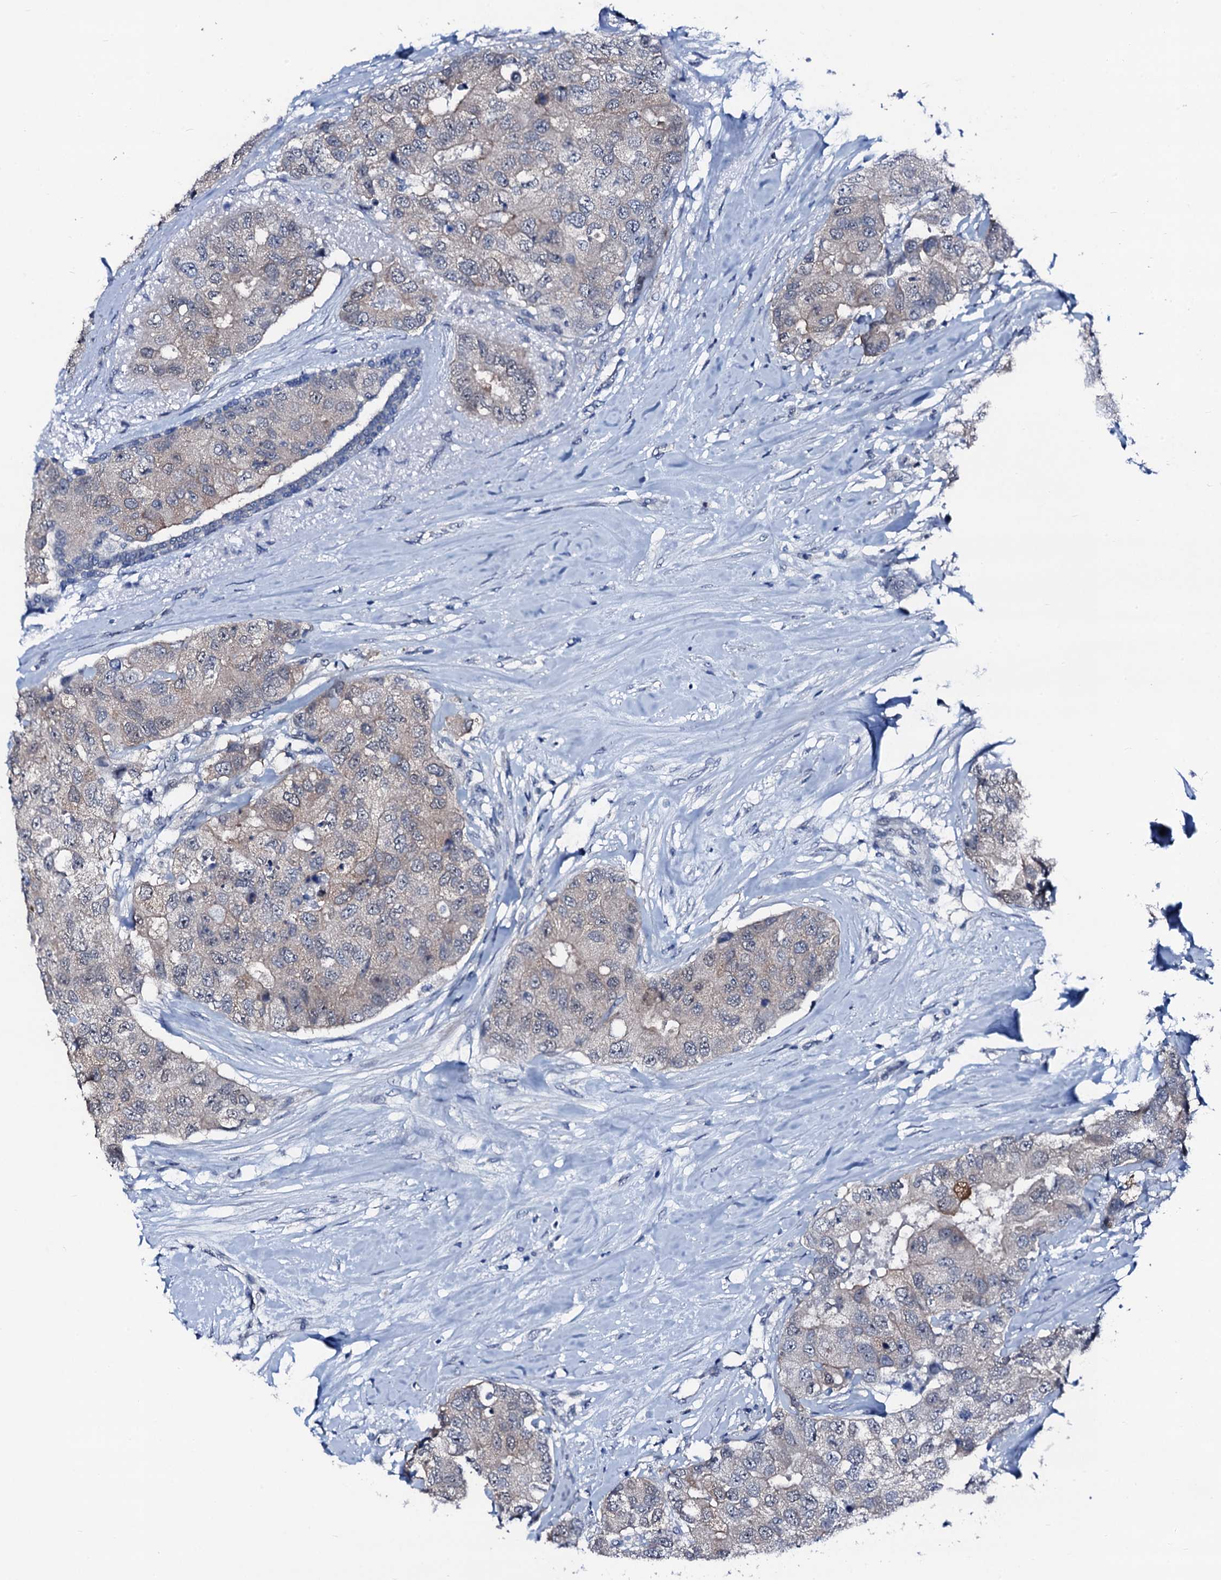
{"staining": {"intensity": "weak", "quantity": "25%-75%", "location": "cytoplasmic/membranous"}, "tissue": "breast cancer", "cell_type": "Tumor cells", "image_type": "cancer", "snomed": [{"axis": "morphology", "description": "Duct carcinoma"}, {"axis": "topography", "description": "Breast"}], "caption": "A histopathology image of invasive ductal carcinoma (breast) stained for a protein displays weak cytoplasmic/membranous brown staining in tumor cells. (Stains: DAB (3,3'-diaminobenzidine) in brown, nuclei in blue, Microscopy: brightfield microscopy at high magnification).", "gene": "TRAFD1", "patient": {"sex": "female", "age": 62}}